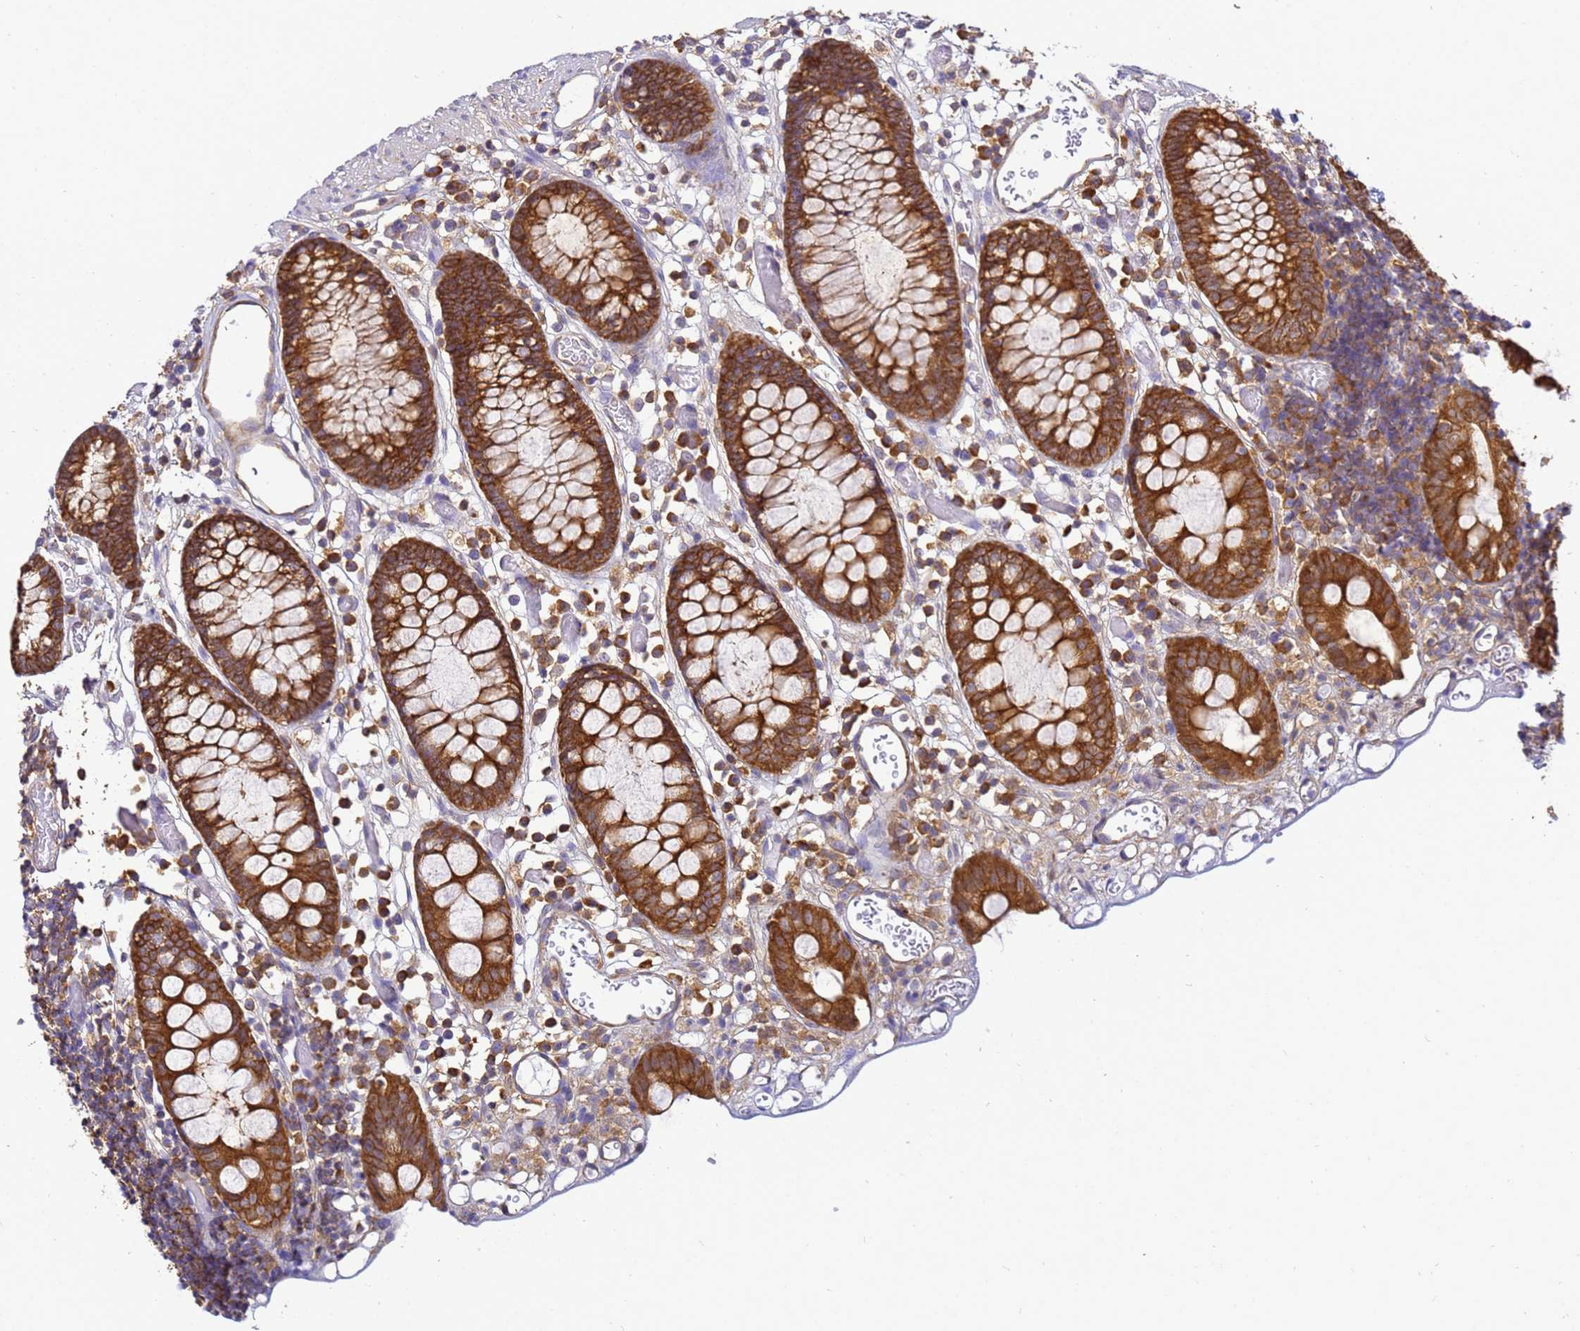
{"staining": {"intensity": "weak", "quantity": ">75%", "location": "cytoplasmic/membranous"}, "tissue": "colon", "cell_type": "Endothelial cells", "image_type": "normal", "snomed": [{"axis": "morphology", "description": "Normal tissue, NOS"}, {"axis": "topography", "description": "Colon"}], "caption": "Protein expression analysis of normal colon reveals weak cytoplasmic/membranous positivity in about >75% of endothelial cells.", "gene": "NARS1", "patient": {"sex": "male", "age": 14}}